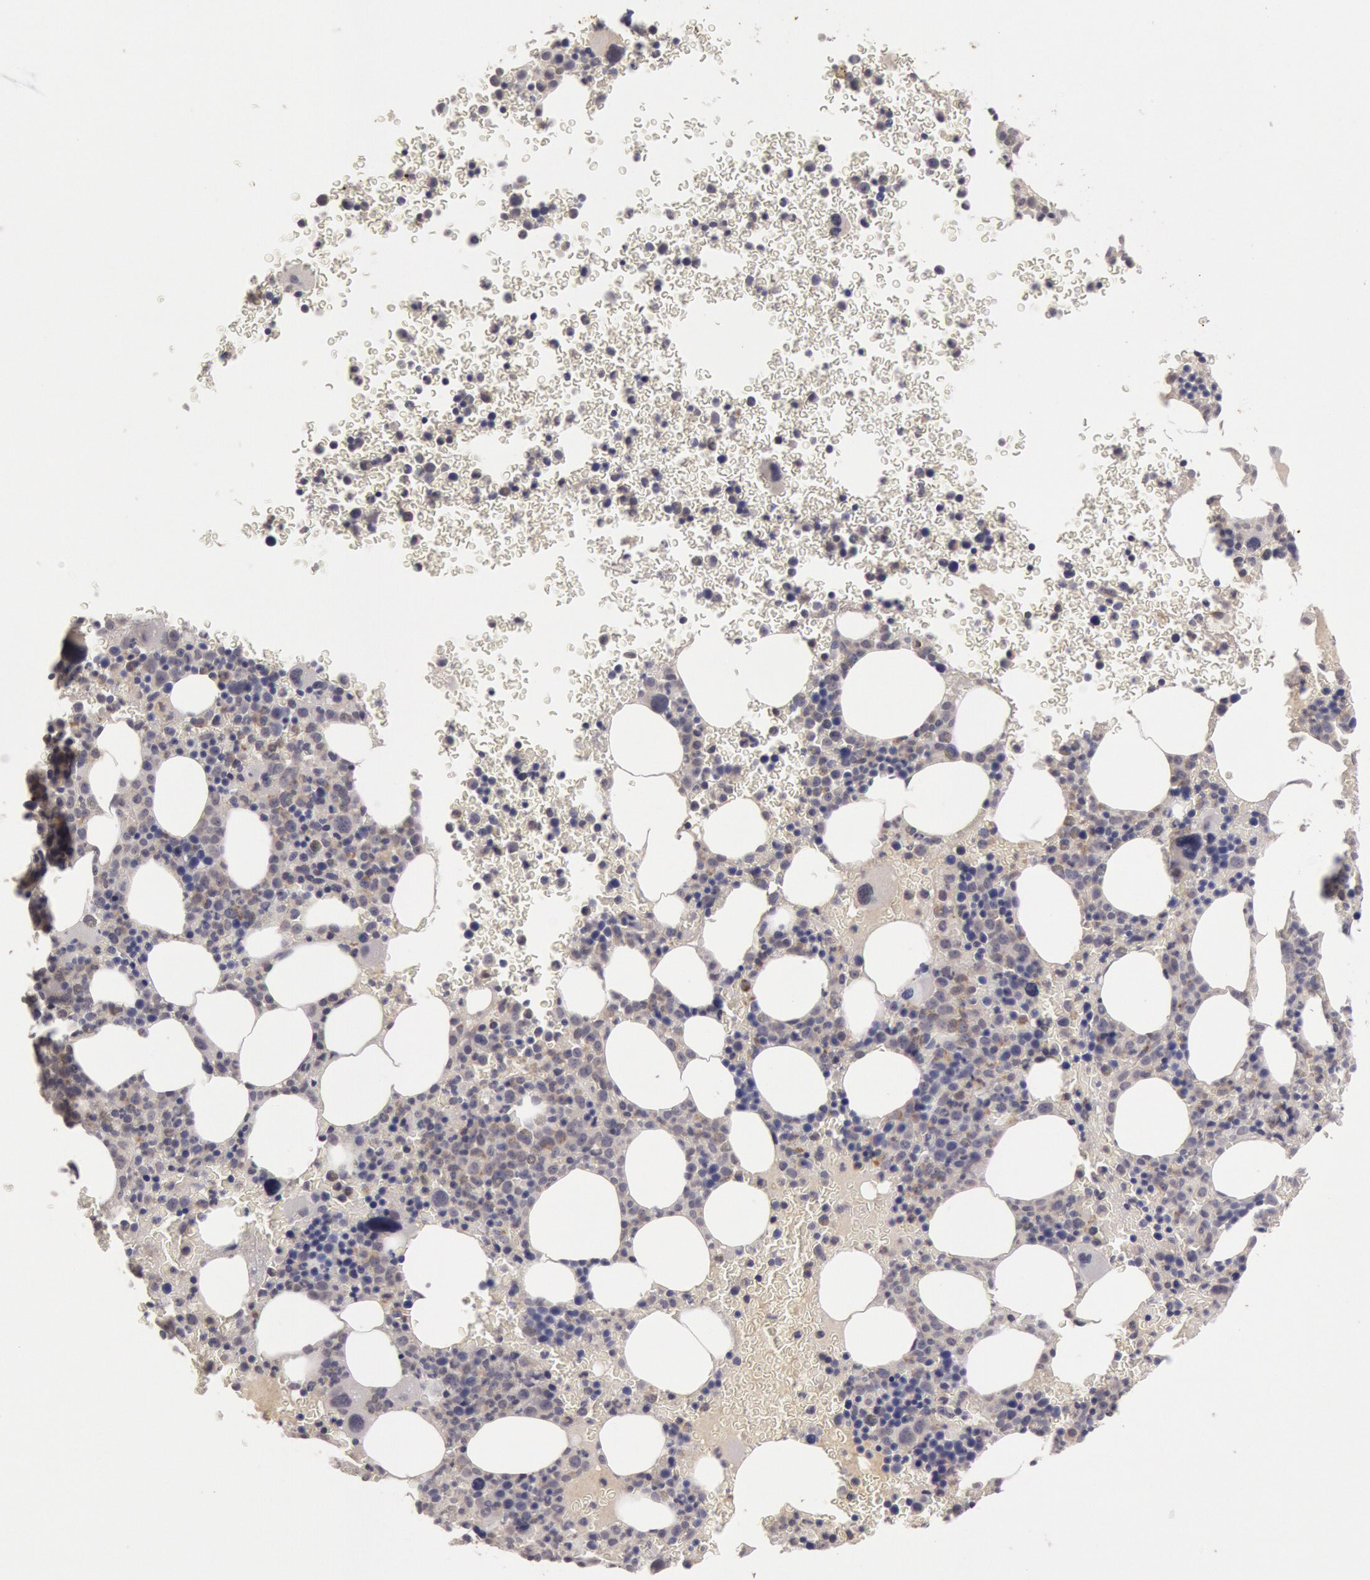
{"staining": {"intensity": "negative", "quantity": "none", "location": "none"}, "tissue": "bone marrow", "cell_type": "Hematopoietic cells", "image_type": "normal", "snomed": [{"axis": "morphology", "description": "Normal tissue, NOS"}, {"axis": "topography", "description": "Bone marrow"}], "caption": "DAB (3,3'-diaminobenzidine) immunohistochemical staining of benign bone marrow displays no significant positivity in hematopoietic cells.", "gene": "ZFP36L1", "patient": {"sex": "male", "age": 69}}